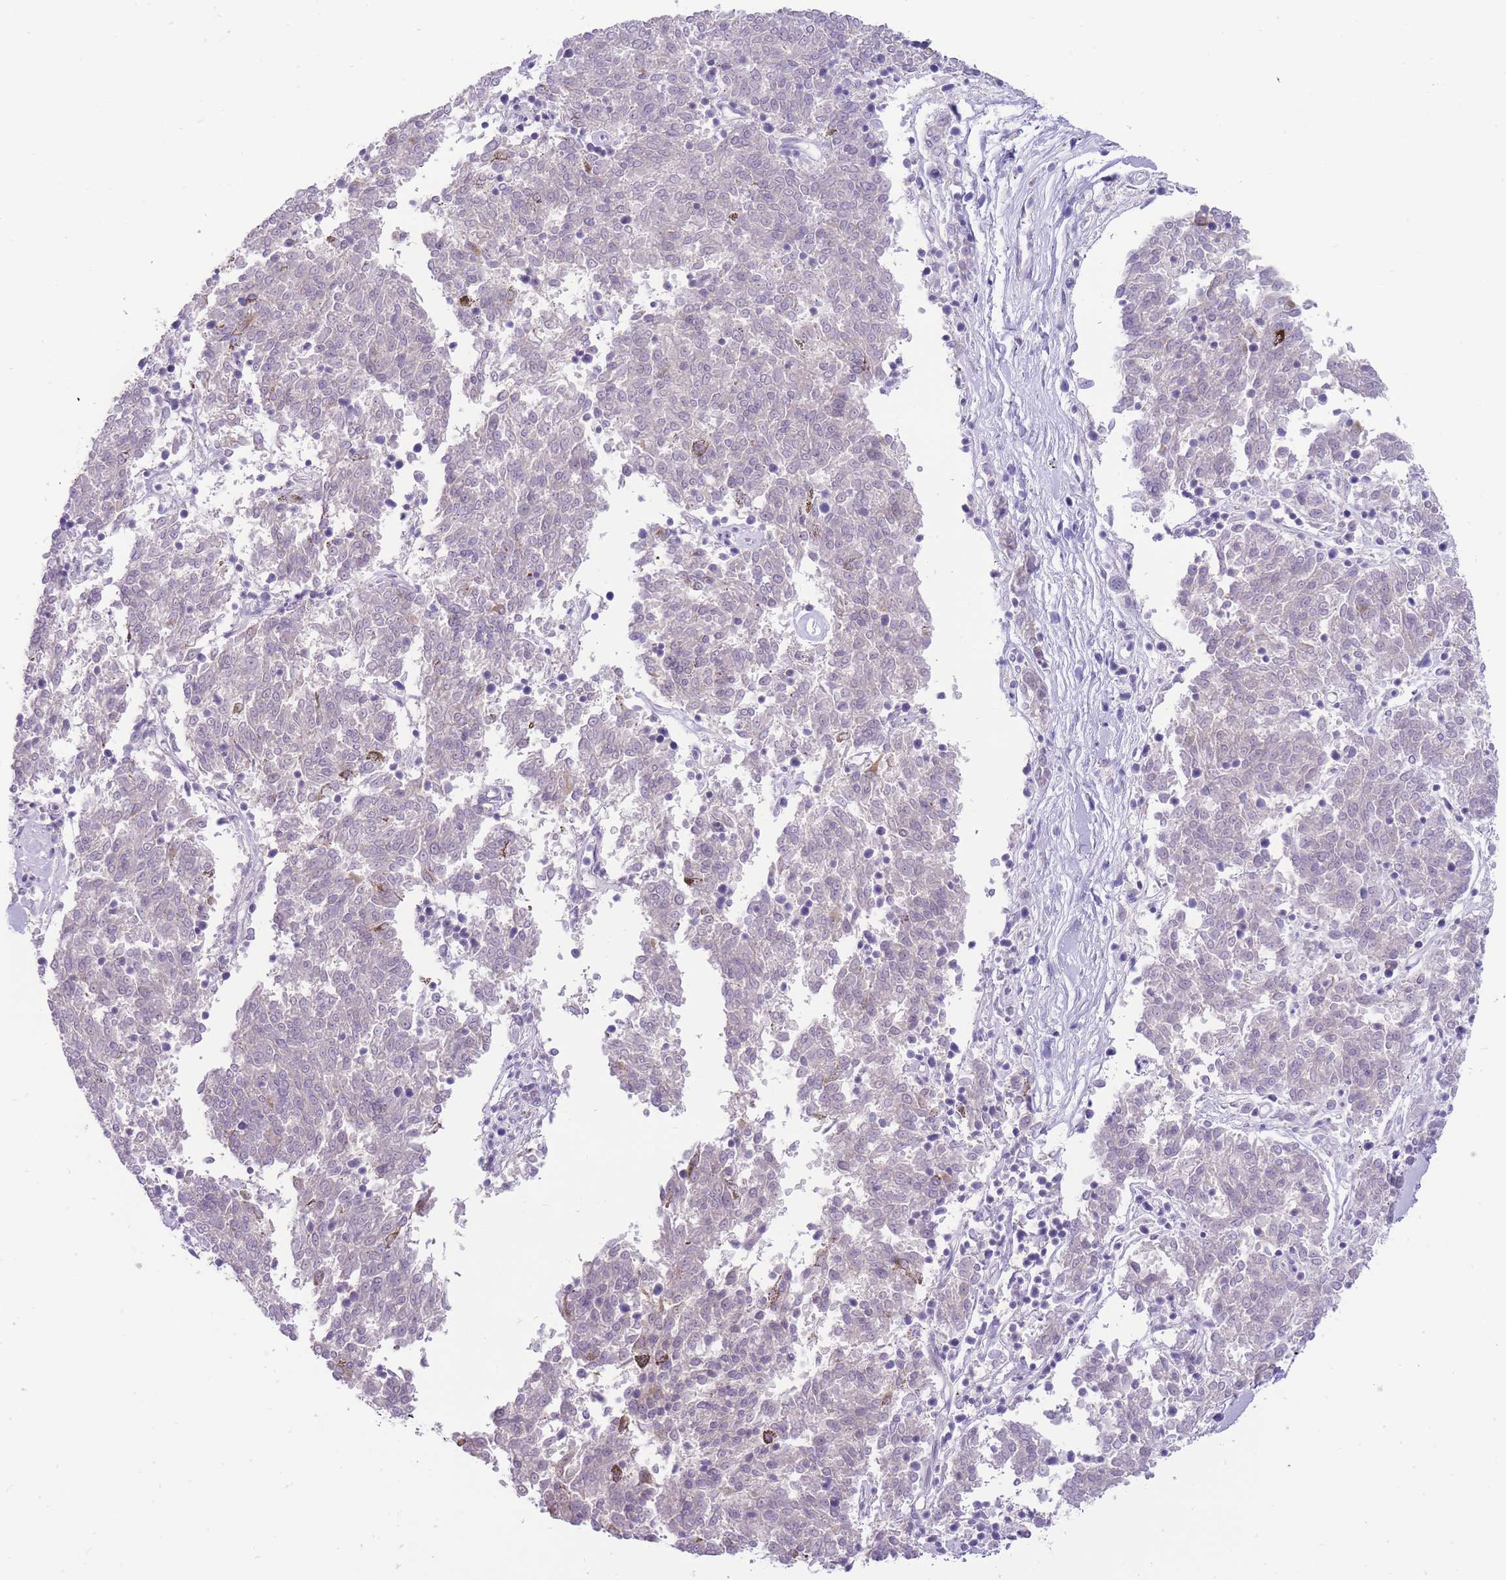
{"staining": {"intensity": "negative", "quantity": "none", "location": "none"}, "tissue": "melanoma", "cell_type": "Tumor cells", "image_type": "cancer", "snomed": [{"axis": "morphology", "description": "Malignant melanoma, NOS"}, {"axis": "topography", "description": "Skin"}], "caption": "This is a histopathology image of immunohistochemistry staining of malignant melanoma, which shows no expression in tumor cells.", "gene": "ERICH4", "patient": {"sex": "female", "age": 72}}